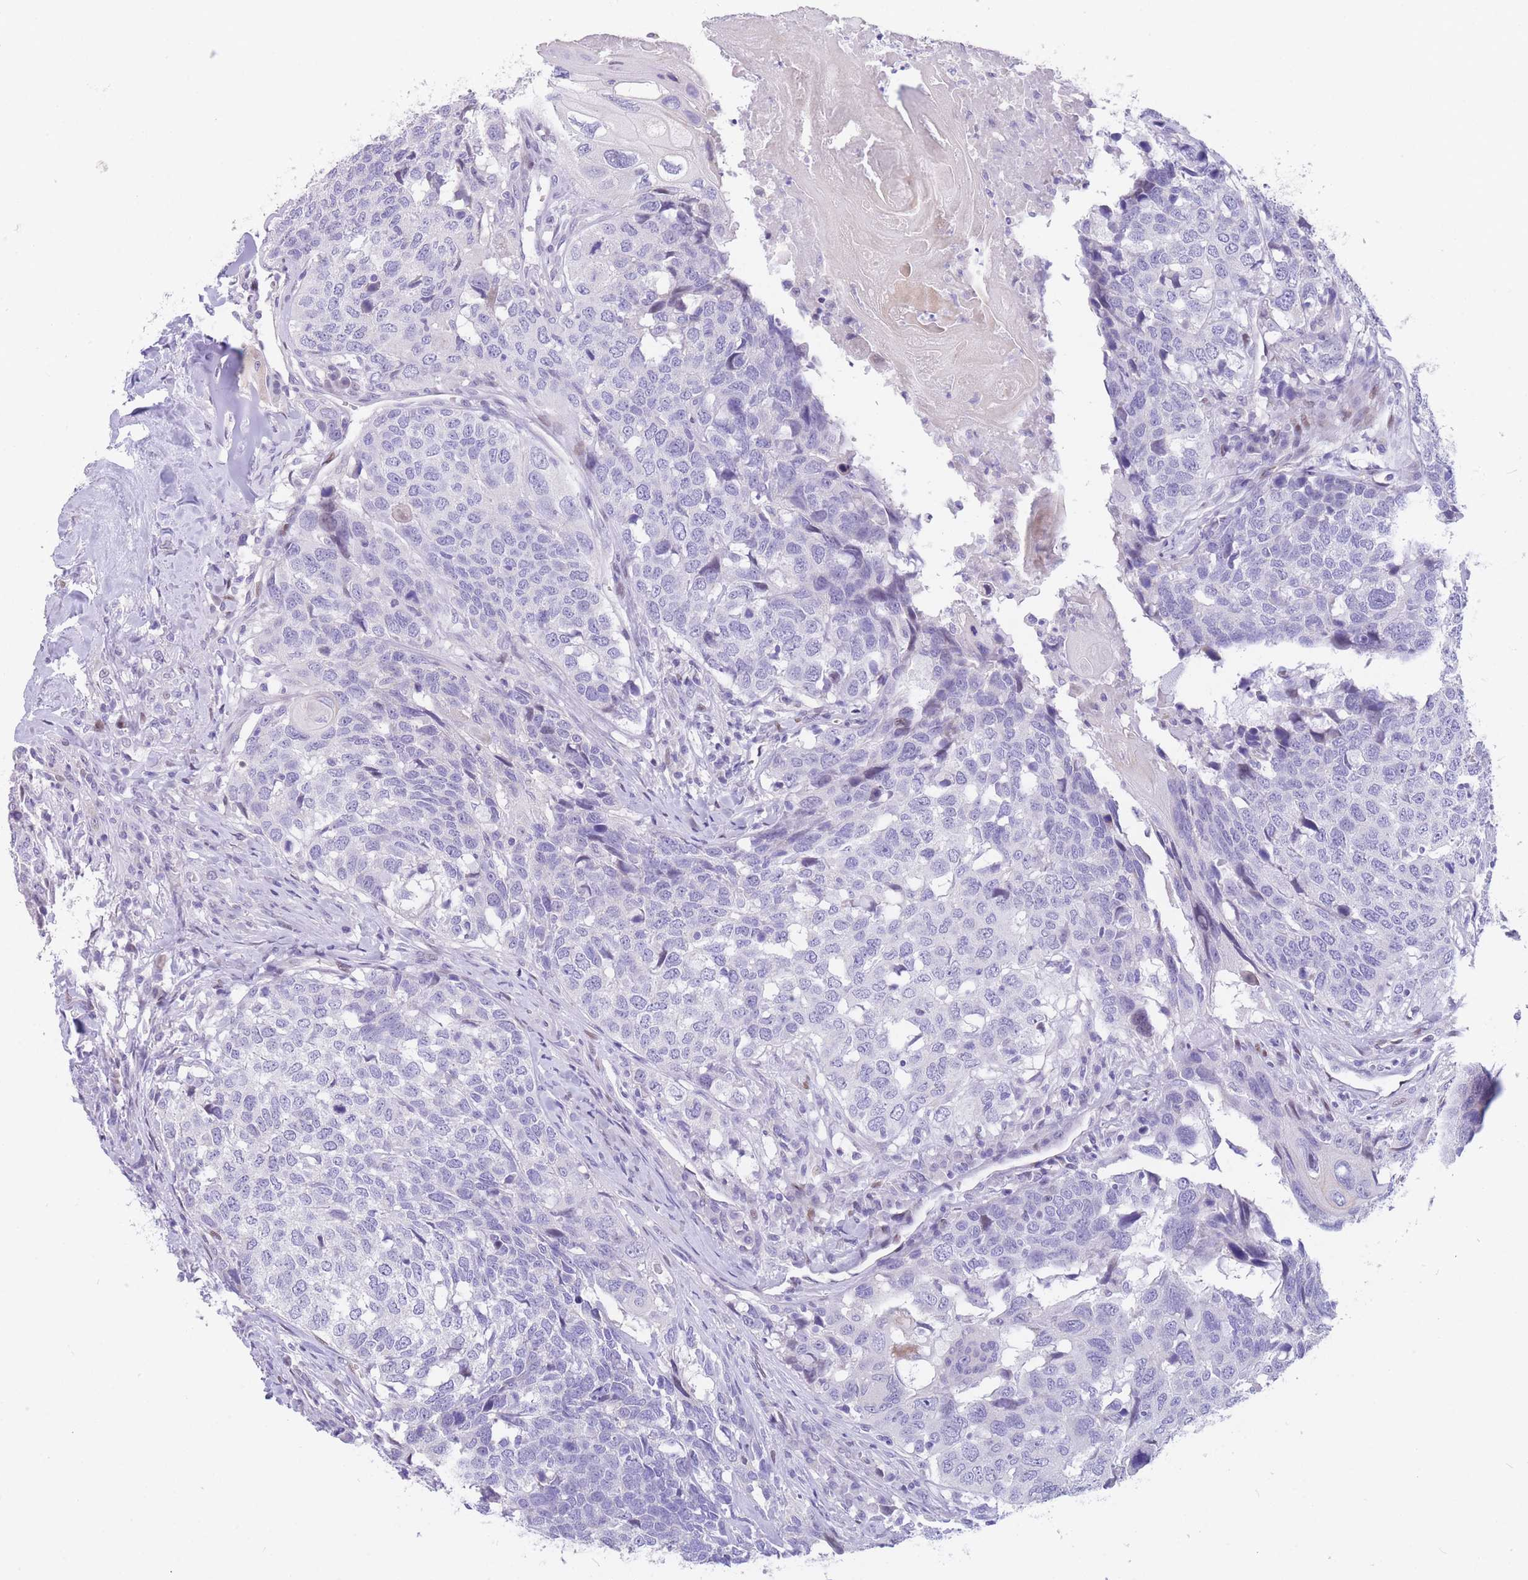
{"staining": {"intensity": "negative", "quantity": "none", "location": "none"}, "tissue": "head and neck cancer", "cell_type": "Tumor cells", "image_type": "cancer", "snomed": [{"axis": "morphology", "description": "Squamous cell carcinoma, NOS"}, {"axis": "topography", "description": "Head-Neck"}], "caption": "High magnification brightfield microscopy of head and neck cancer (squamous cell carcinoma) stained with DAB (brown) and counterstained with hematoxylin (blue): tumor cells show no significant expression. (Brightfield microscopy of DAB IHC at high magnification).", "gene": "SHCBP1", "patient": {"sex": "male", "age": 66}}